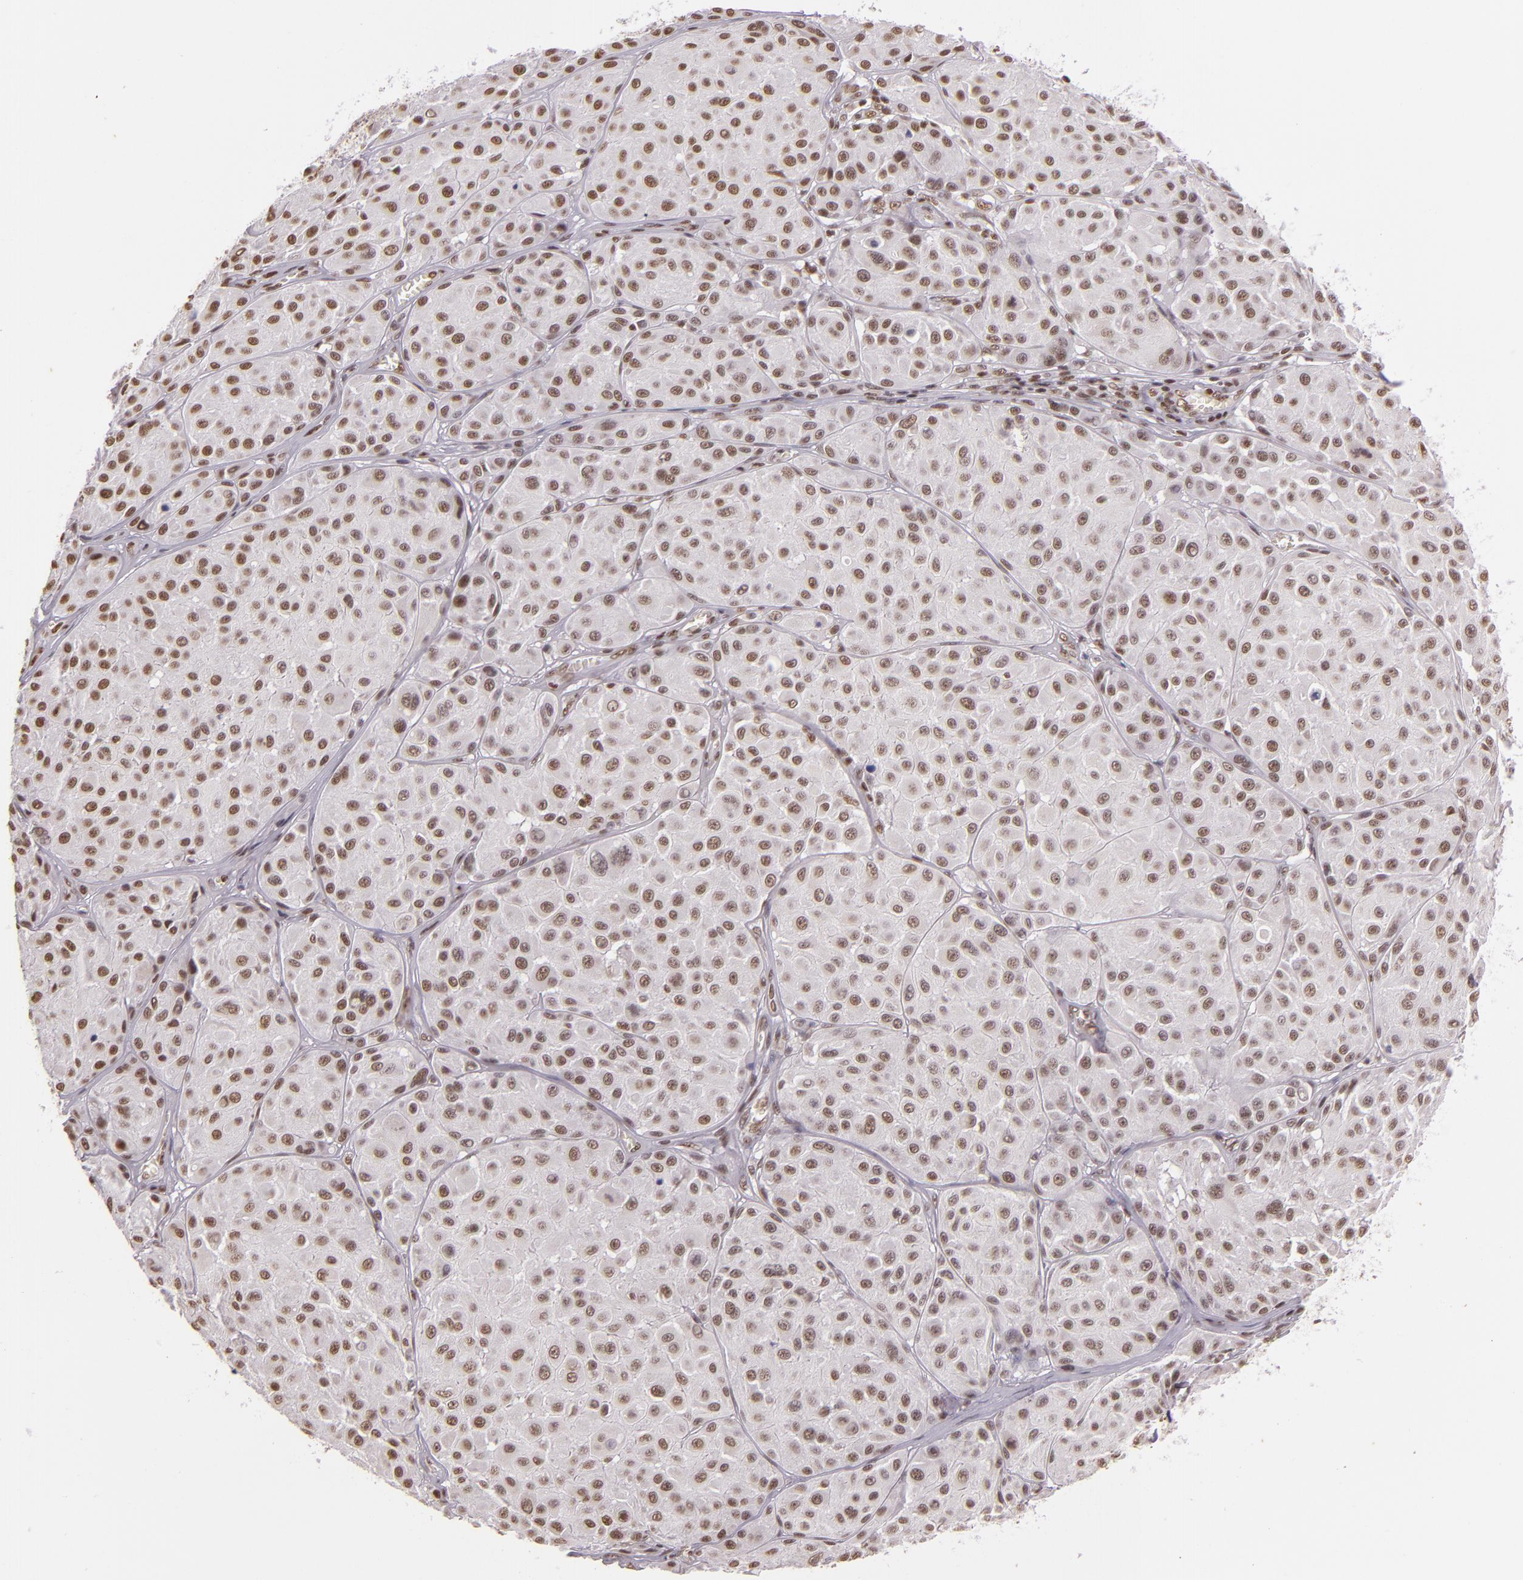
{"staining": {"intensity": "moderate", "quantity": ">75%", "location": "nuclear"}, "tissue": "melanoma", "cell_type": "Tumor cells", "image_type": "cancer", "snomed": [{"axis": "morphology", "description": "Malignant melanoma, NOS"}, {"axis": "topography", "description": "Skin"}], "caption": "The photomicrograph displays immunohistochemical staining of malignant melanoma. There is moderate nuclear expression is appreciated in approximately >75% of tumor cells. (Stains: DAB (3,3'-diaminobenzidine) in brown, nuclei in blue, Microscopy: brightfield microscopy at high magnification).", "gene": "USF1", "patient": {"sex": "male", "age": 36}}